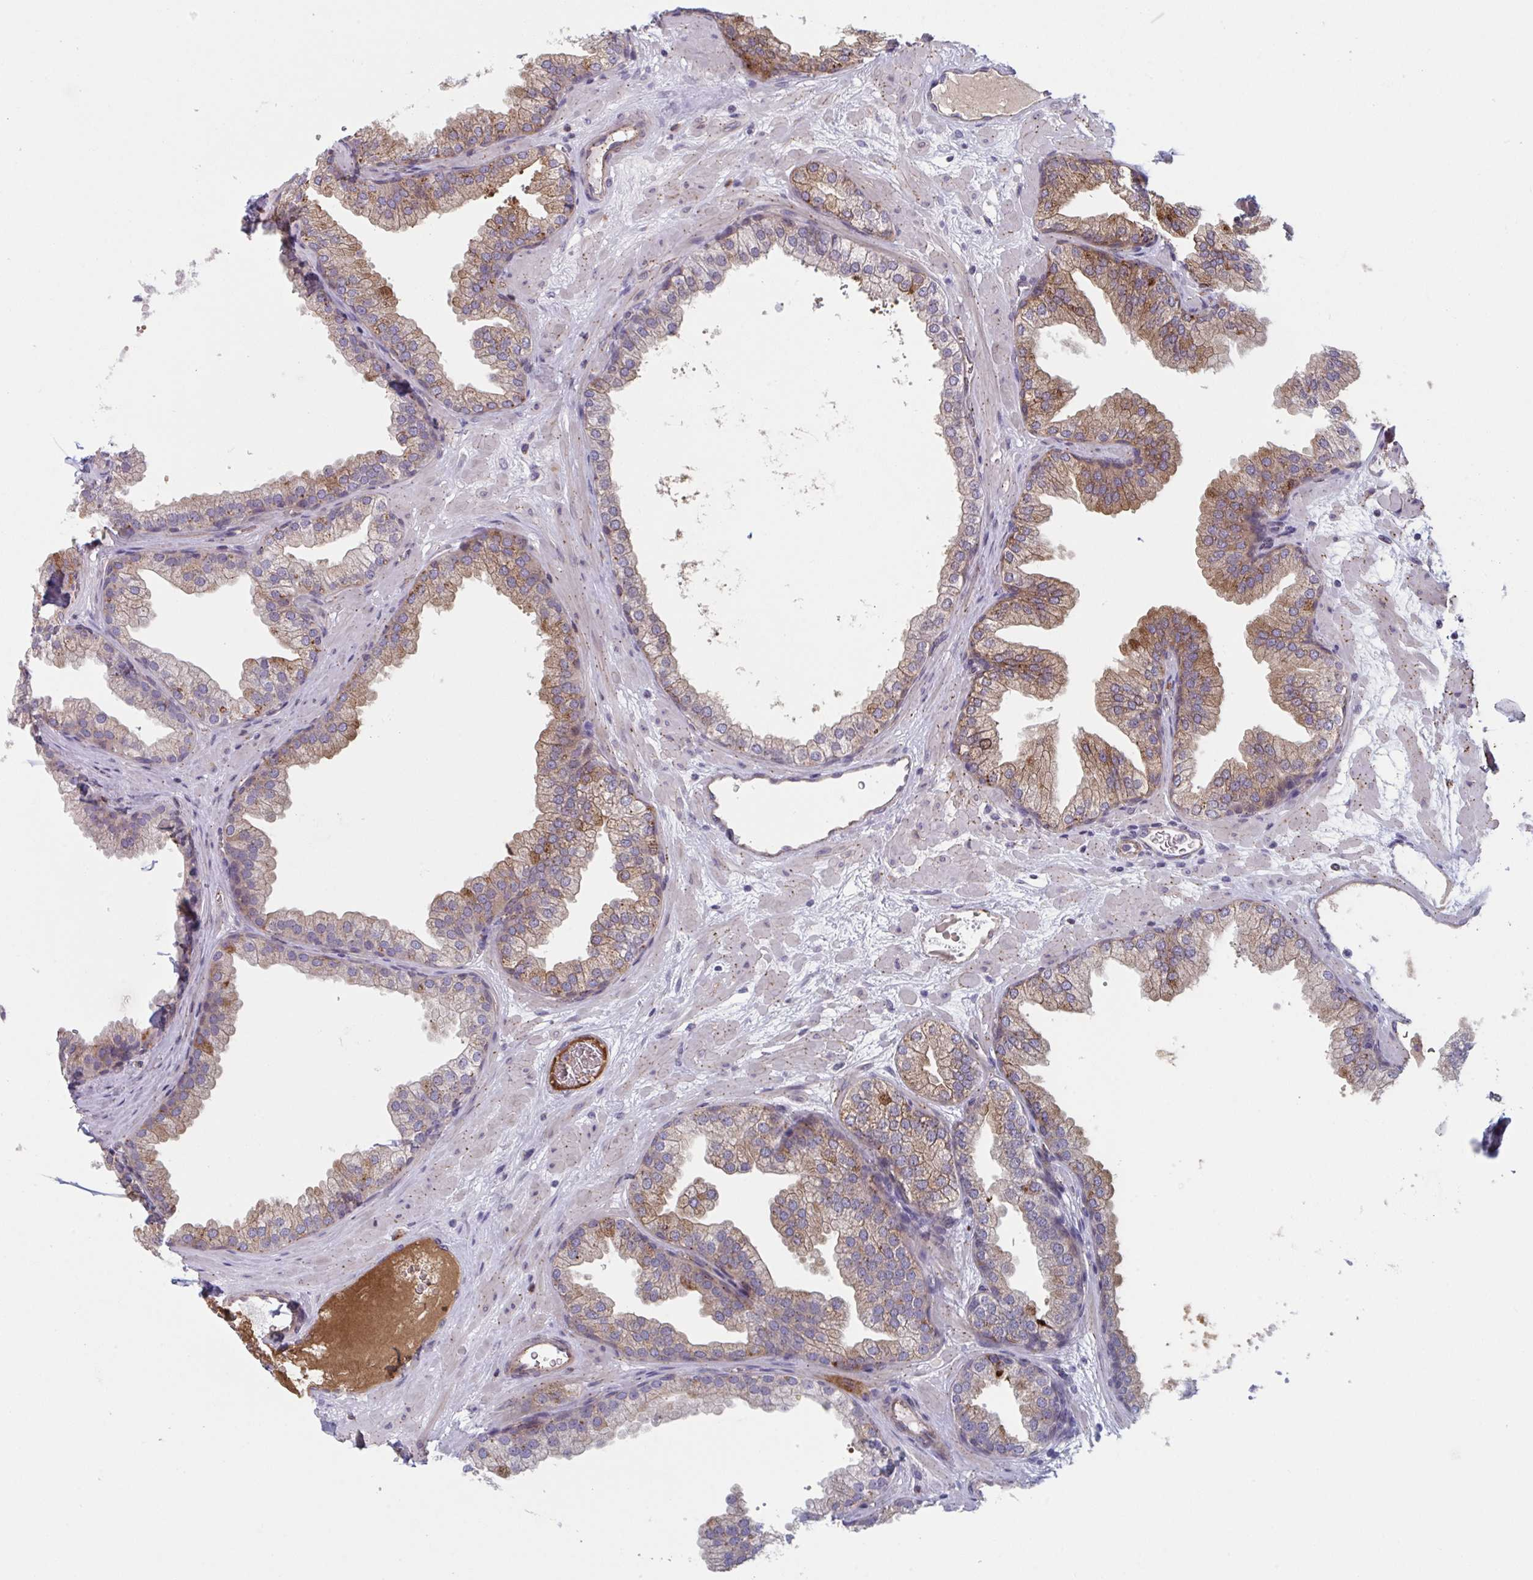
{"staining": {"intensity": "moderate", "quantity": "25%-75%", "location": "cytoplasmic/membranous,nuclear"}, "tissue": "prostate", "cell_type": "Glandular cells", "image_type": "normal", "snomed": [{"axis": "morphology", "description": "Normal tissue, NOS"}, {"axis": "topography", "description": "Prostate"}], "caption": "Prostate stained for a protein (brown) displays moderate cytoplasmic/membranous,nuclear positive positivity in about 25%-75% of glandular cells.", "gene": "TNFSF10", "patient": {"sex": "male", "age": 37}}